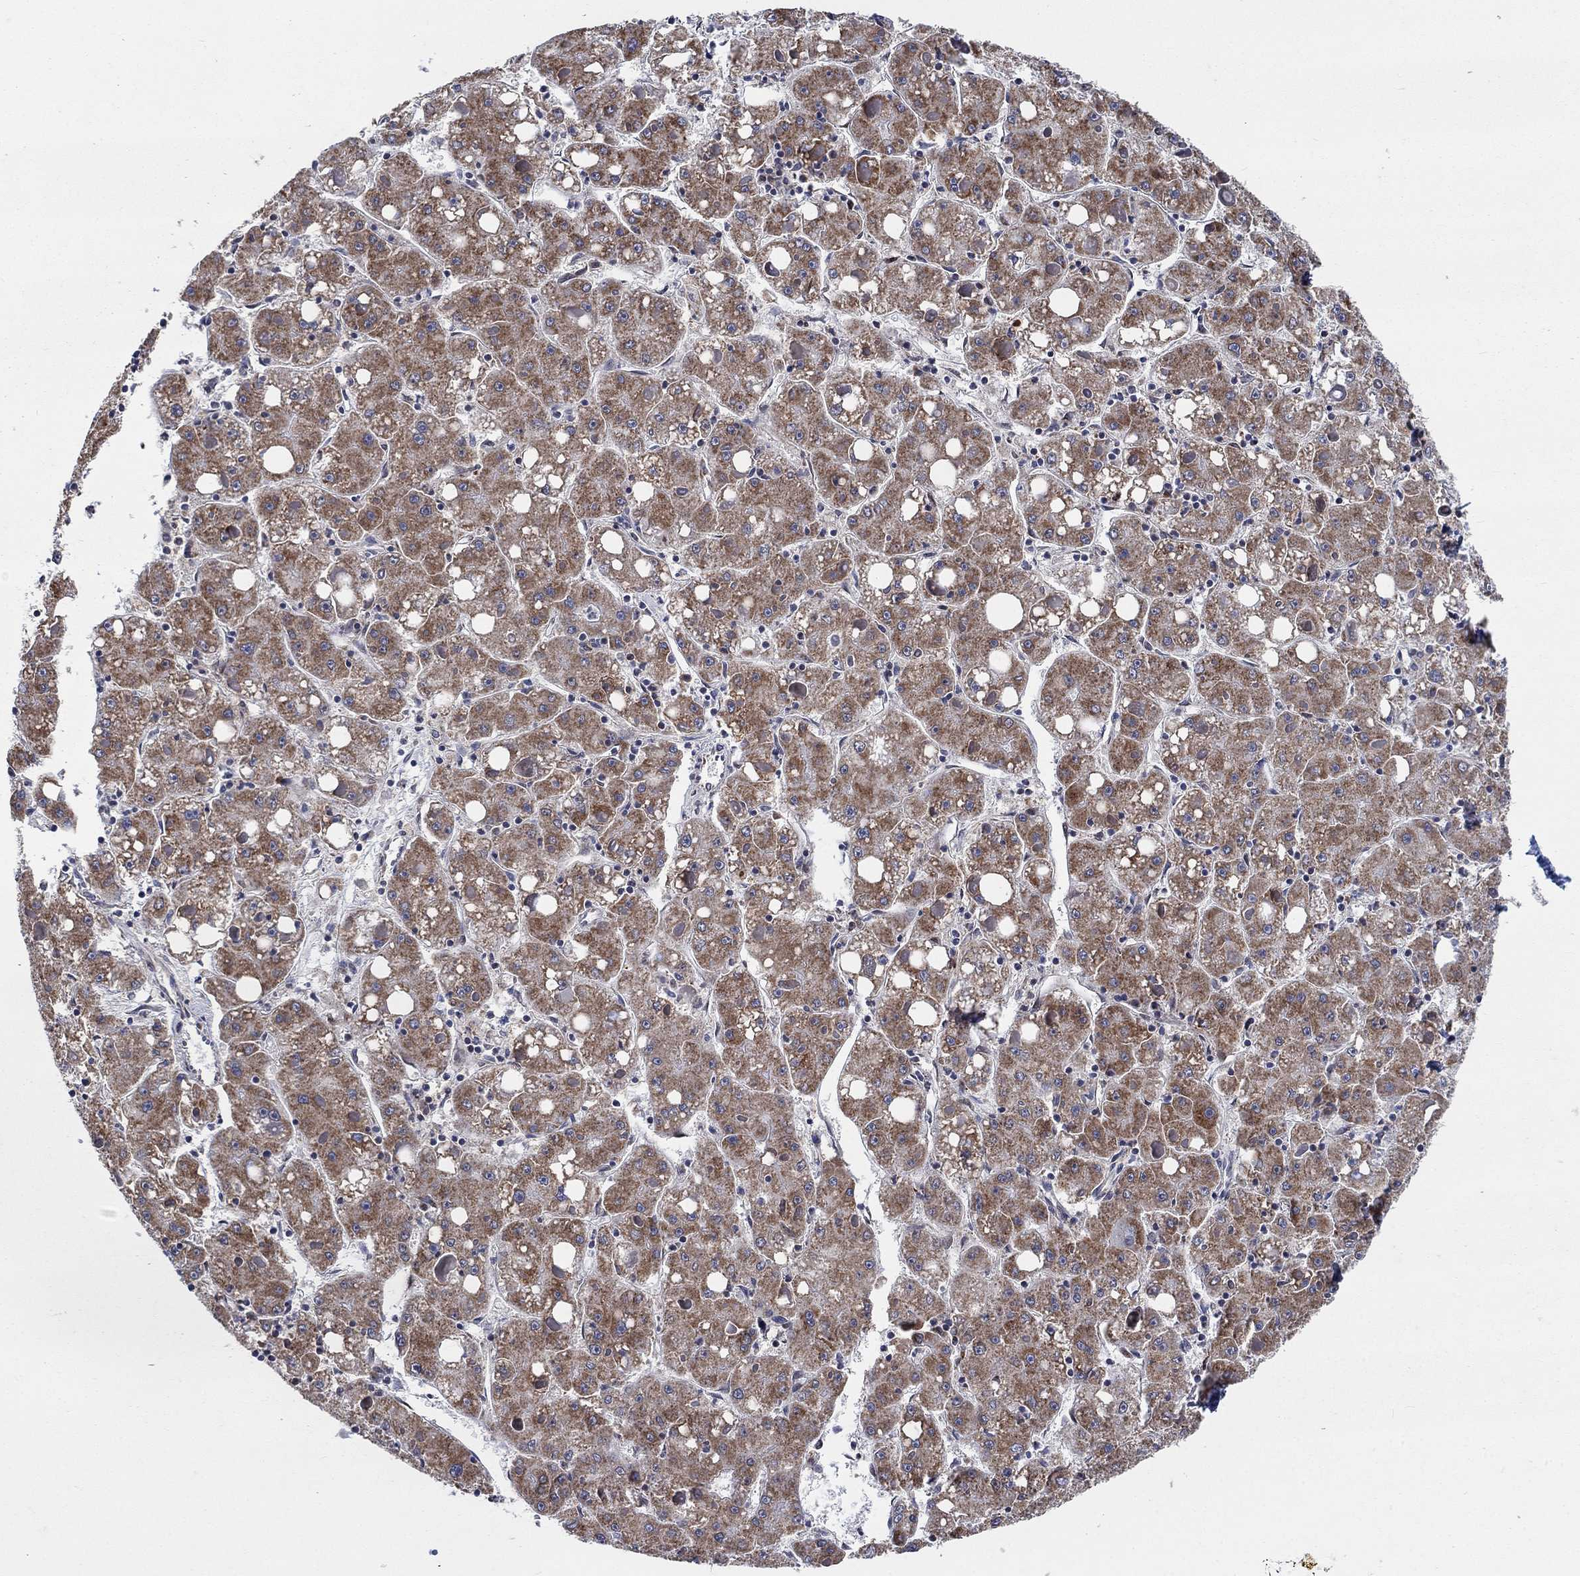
{"staining": {"intensity": "moderate", "quantity": ">75%", "location": "cytoplasmic/membranous"}, "tissue": "liver cancer", "cell_type": "Tumor cells", "image_type": "cancer", "snomed": [{"axis": "morphology", "description": "Carcinoma, Hepatocellular, NOS"}, {"axis": "topography", "description": "Liver"}], "caption": "A brown stain shows moderate cytoplasmic/membranous staining of a protein in hepatocellular carcinoma (liver) tumor cells. Using DAB (3,3'-diaminobenzidine) (brown) and hematoxylin (blue) stains, captured at high magnification using brightfield microscopy.", "gene": "SLC35F2", "patient": {"sex": "male", "age": 73}}